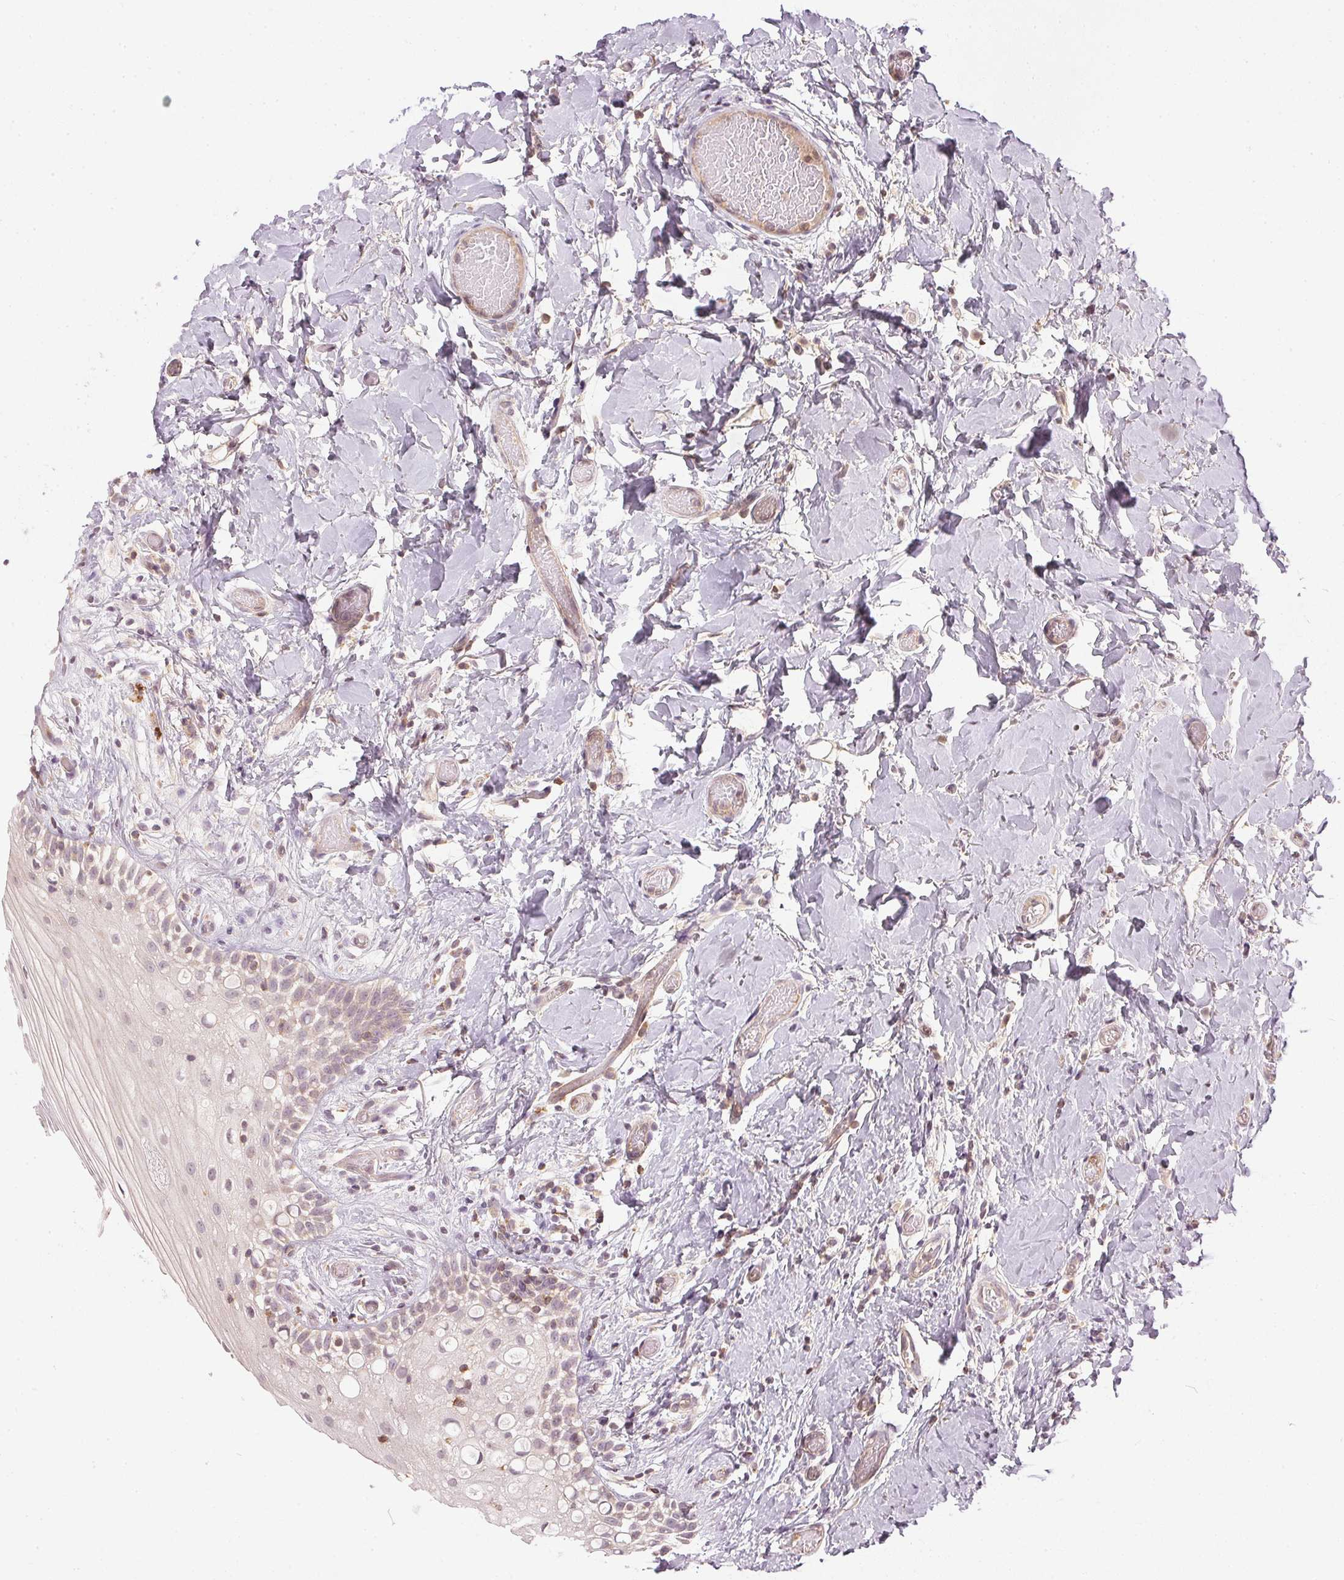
{"staining": {"intensity": "weak", "quantity": "<25%", "location": "cytoplasmic/membranous"}, "tissue": "oral mucosa", "cell_type": "Squamous epithelial cells", "image_type": "normal", "snomed": [{"axis": "morphology", "description": "Normal tissue, NOS"}, {"axis": "topography", "description": "Oral tissue"}], "caption": "The immunohistochemistry (IHC) micrograph has no significant positivity in squamous epithelial cells of oral mucosa. (Brightfield microscopy of DAB immunohistochemistry (IHC) at high magnification).", "gene": "NADK2", "patient": {"sex": "female", "age": 83}}